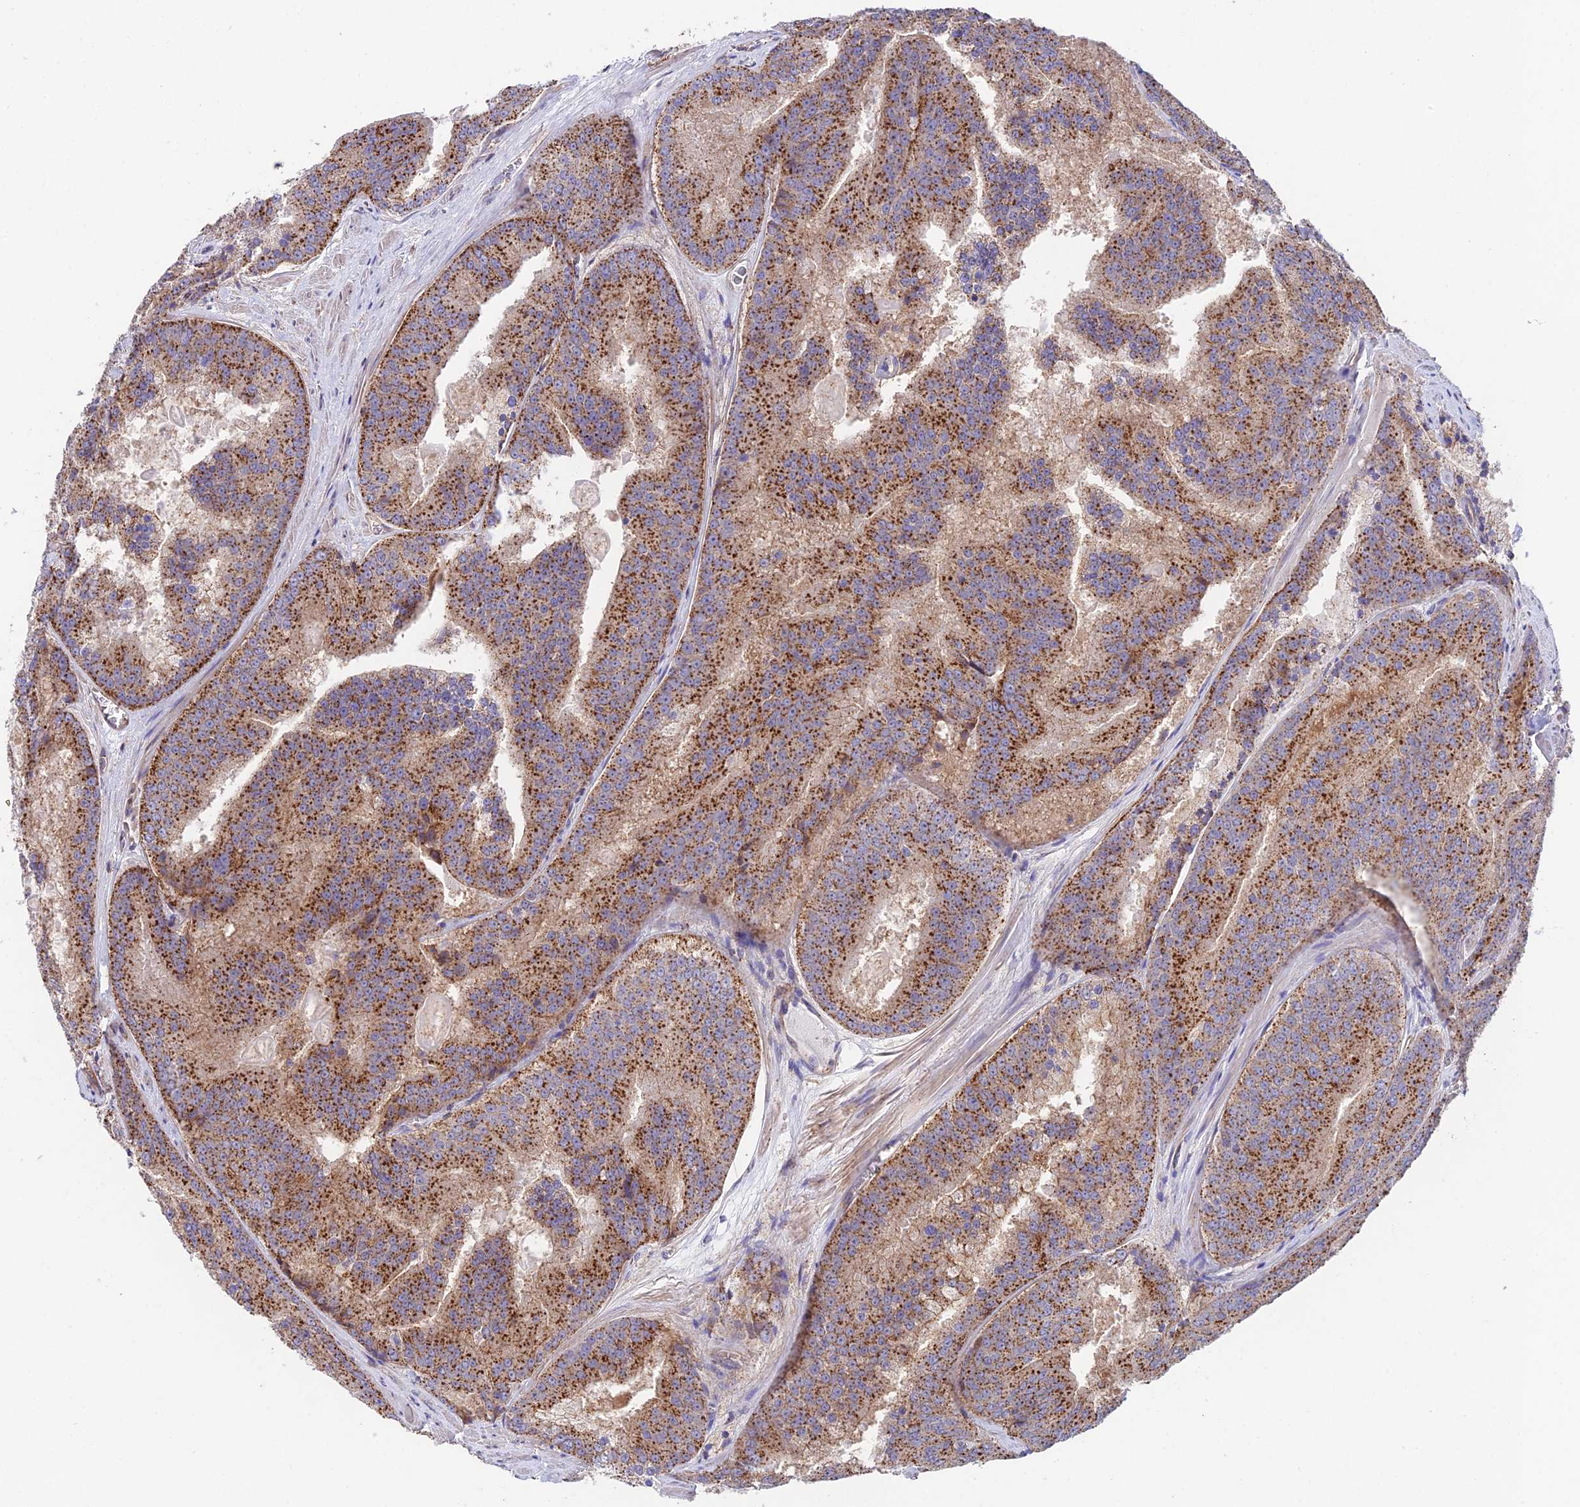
{"staining": {"intensity": "strong", "quantity": ">75%", "location": "cytoplasmic/membranous"}, "tissue": "prostate cancer", "cell_type": "Tumor cells", "image_type": "cancer", "snomed": [{"axis": "morphology", "description": "Adenocarcinoma, High grade"}, {"axis": "topography", "description": "Prostate"}], "caption": "The image demonstrates immunohistochemical staining of prostate cancer (adenocarcinoma (high-grade)). There is strong cytoplasmic/membranous expression is seen in approximately >75% of tumor cells.", "gene": "QRFP", "patient": {"sex": "male", "age": 61}}